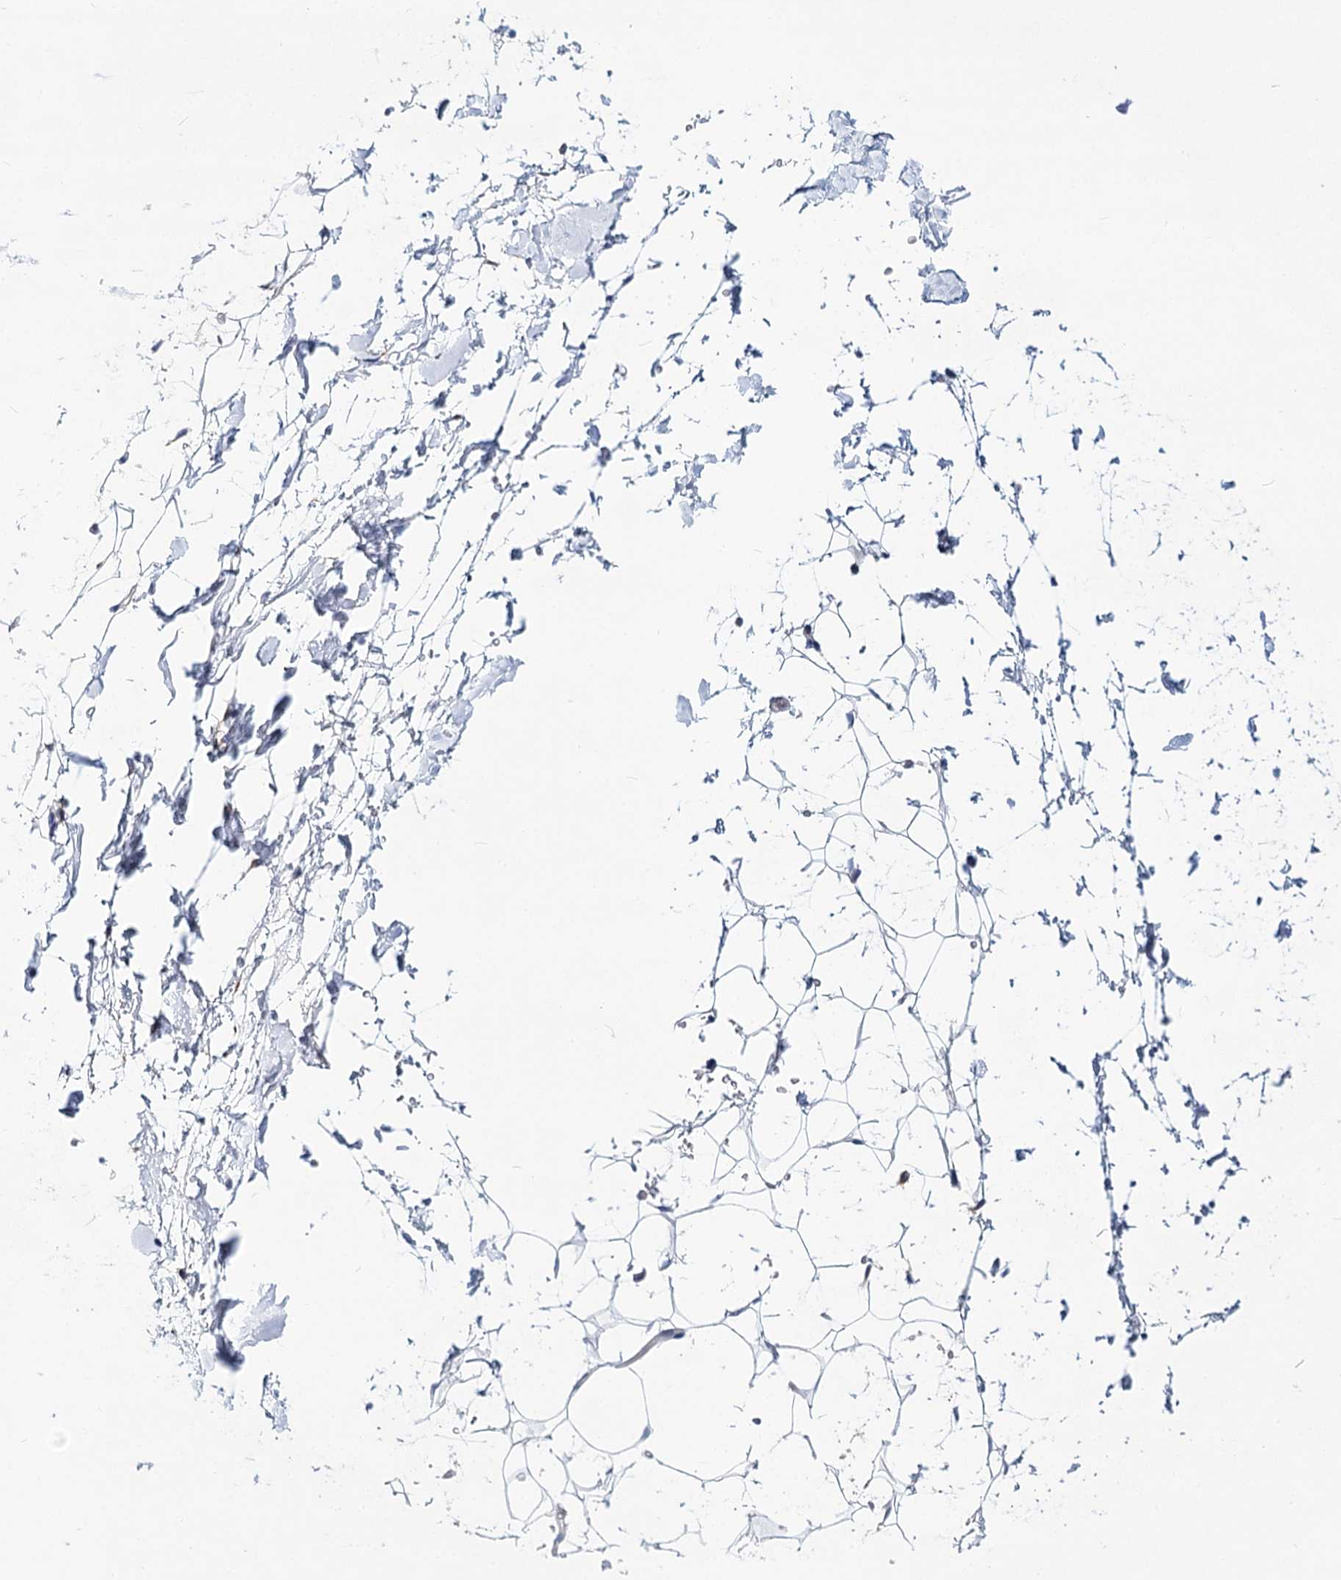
{"staining": {"intensity": "negative", "quantity": "none", "location": "none"}, "tissue": "adipose tissue", "cell_type": "Adipocytes", "image_type": "normal", "snomed": [{"axis": "morphology", "description": "Normal tissue, NOS"}, {"axis": "topography", "description": "Breast"}], "caption": "IHC of normal human adipose tissue demonstrates no staining in adipocytes.", "gene": "TEX12", "patient": {"sex": "female", "age": 26}}